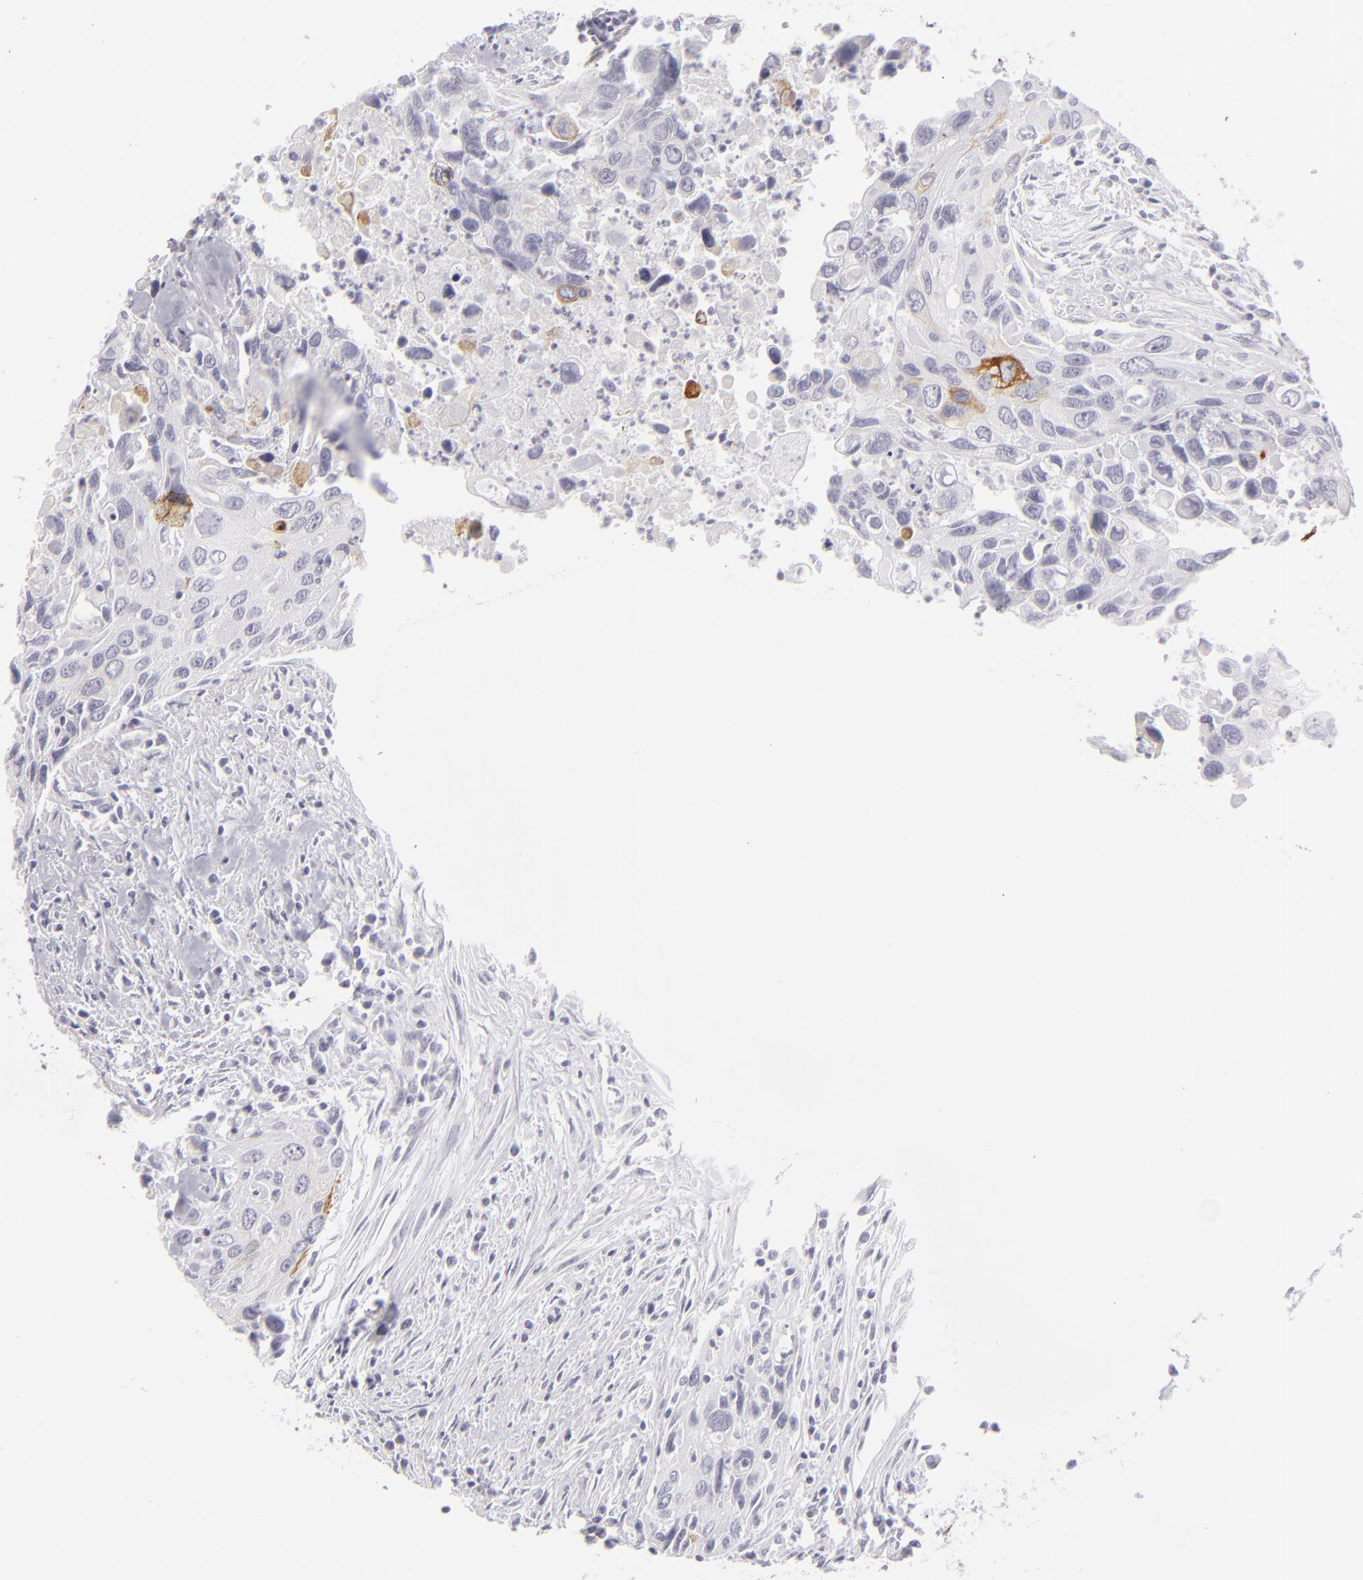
{"staining": {"intensity": "moderate", "quantity": "<25%", "location": "cytoplasmic/membranous"}, "tissue": "urothelial cancer", "cell_type": "Tumor cells", "image_type": "cancer", "snomed": [{"axis": "morphology", "description": "Urothelial carcinoma, High grade"}, {"axis": "topography", "description": "Urinary bladder"}], "caption": "This is an image of immunohistochemistry staining of urothelial cancer, which shows moderate staining in the cytoplasmic/membranous of tumor cells.", "gene": "KRT1", "patient": {"sex": "male", "age": 71}}